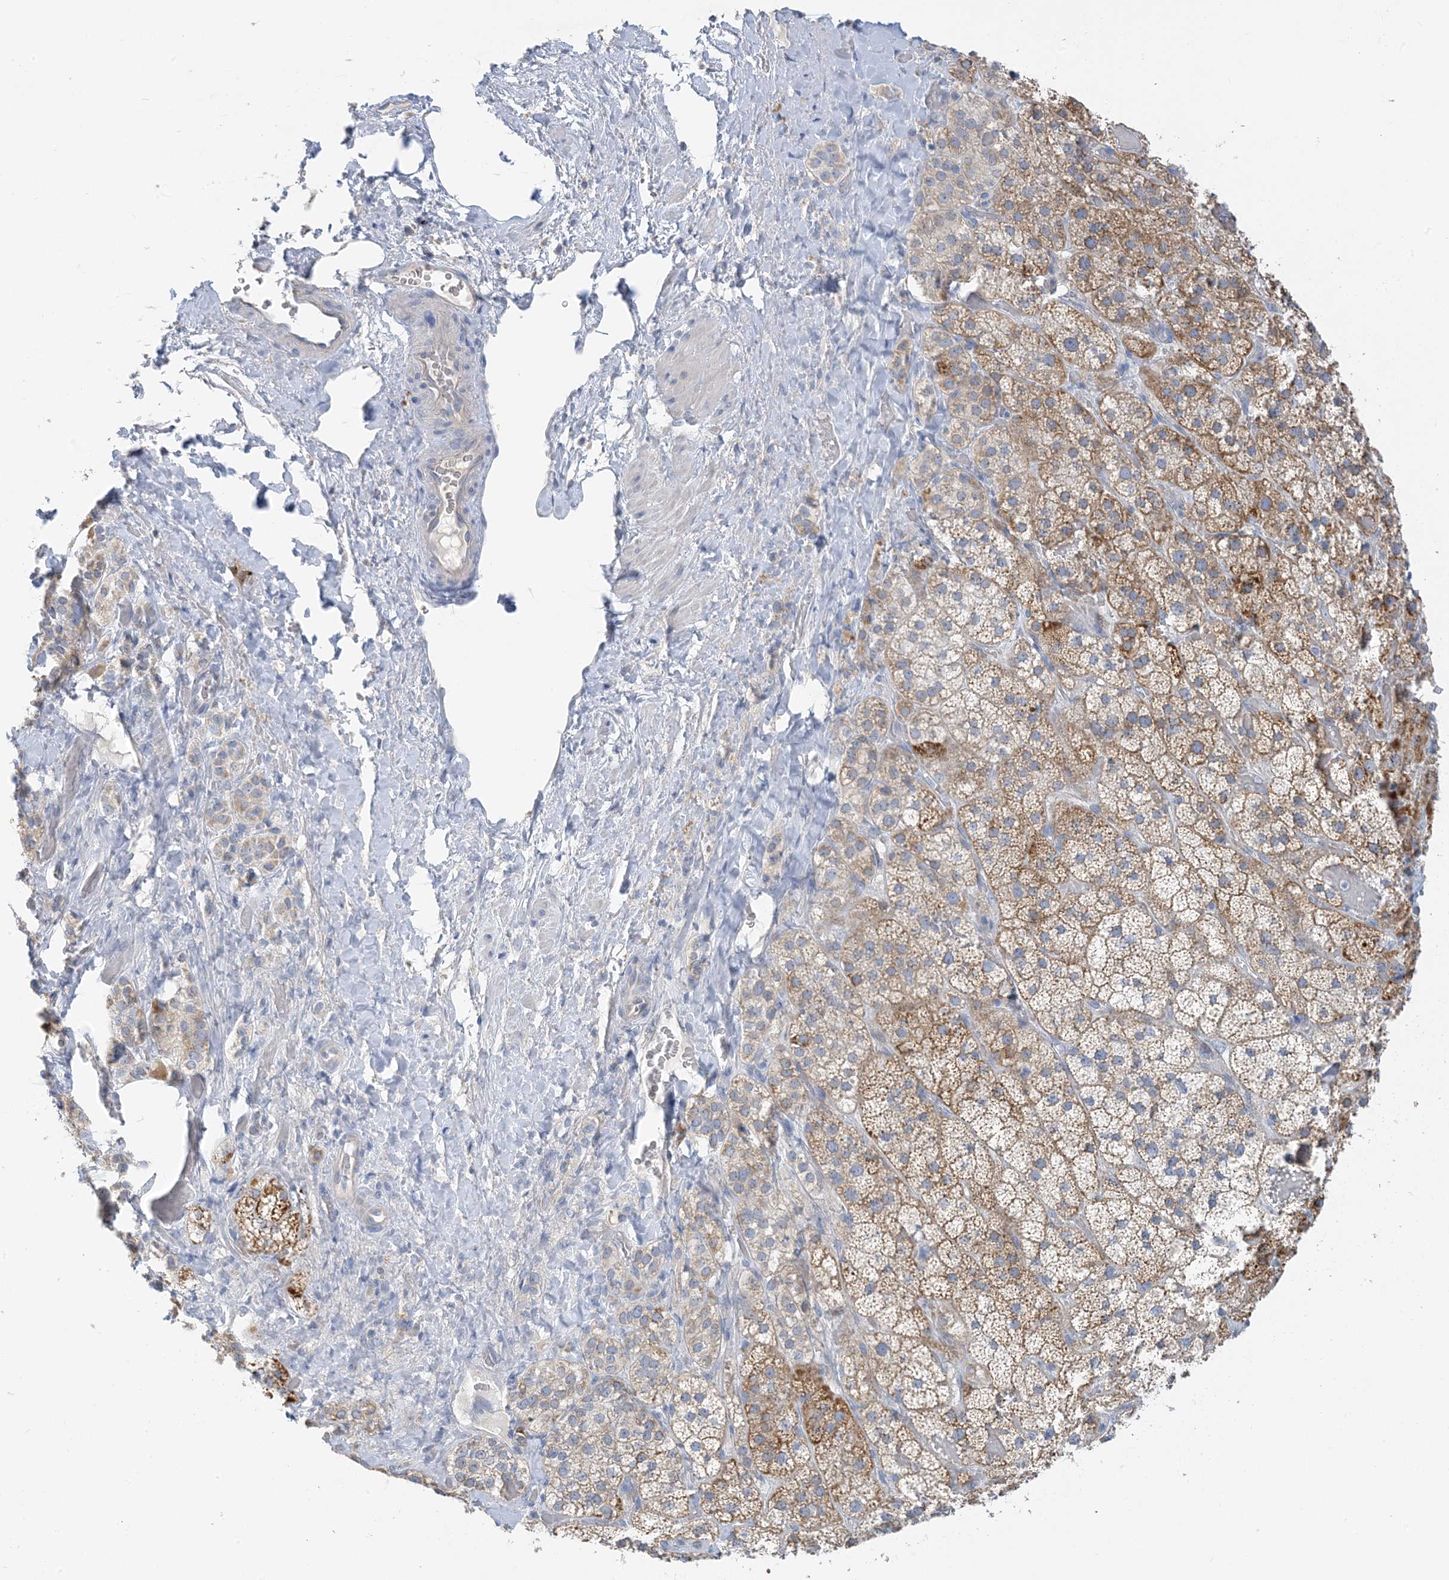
{"staining": {"intensity": "moderate", "quantity": ">75%", "location": "cytoplasmic/membranous"}, "tissue": "adrenal gland", "cell_type": "Glandular cells", "image_type": "normal", "snomed": [{"axis": "morphology", "description": "Normal tissue, NOS"}, {"axis": "topography", "description": "Adrenal gland"}], "caption": "A brown stain labels moderate cytoplasmic/membranous positivity of a protein in glandular cells of unremarkable human adrenal gland.", "gene": "ZCCHC12", "patient": {"sex": "male", "age": 57}}